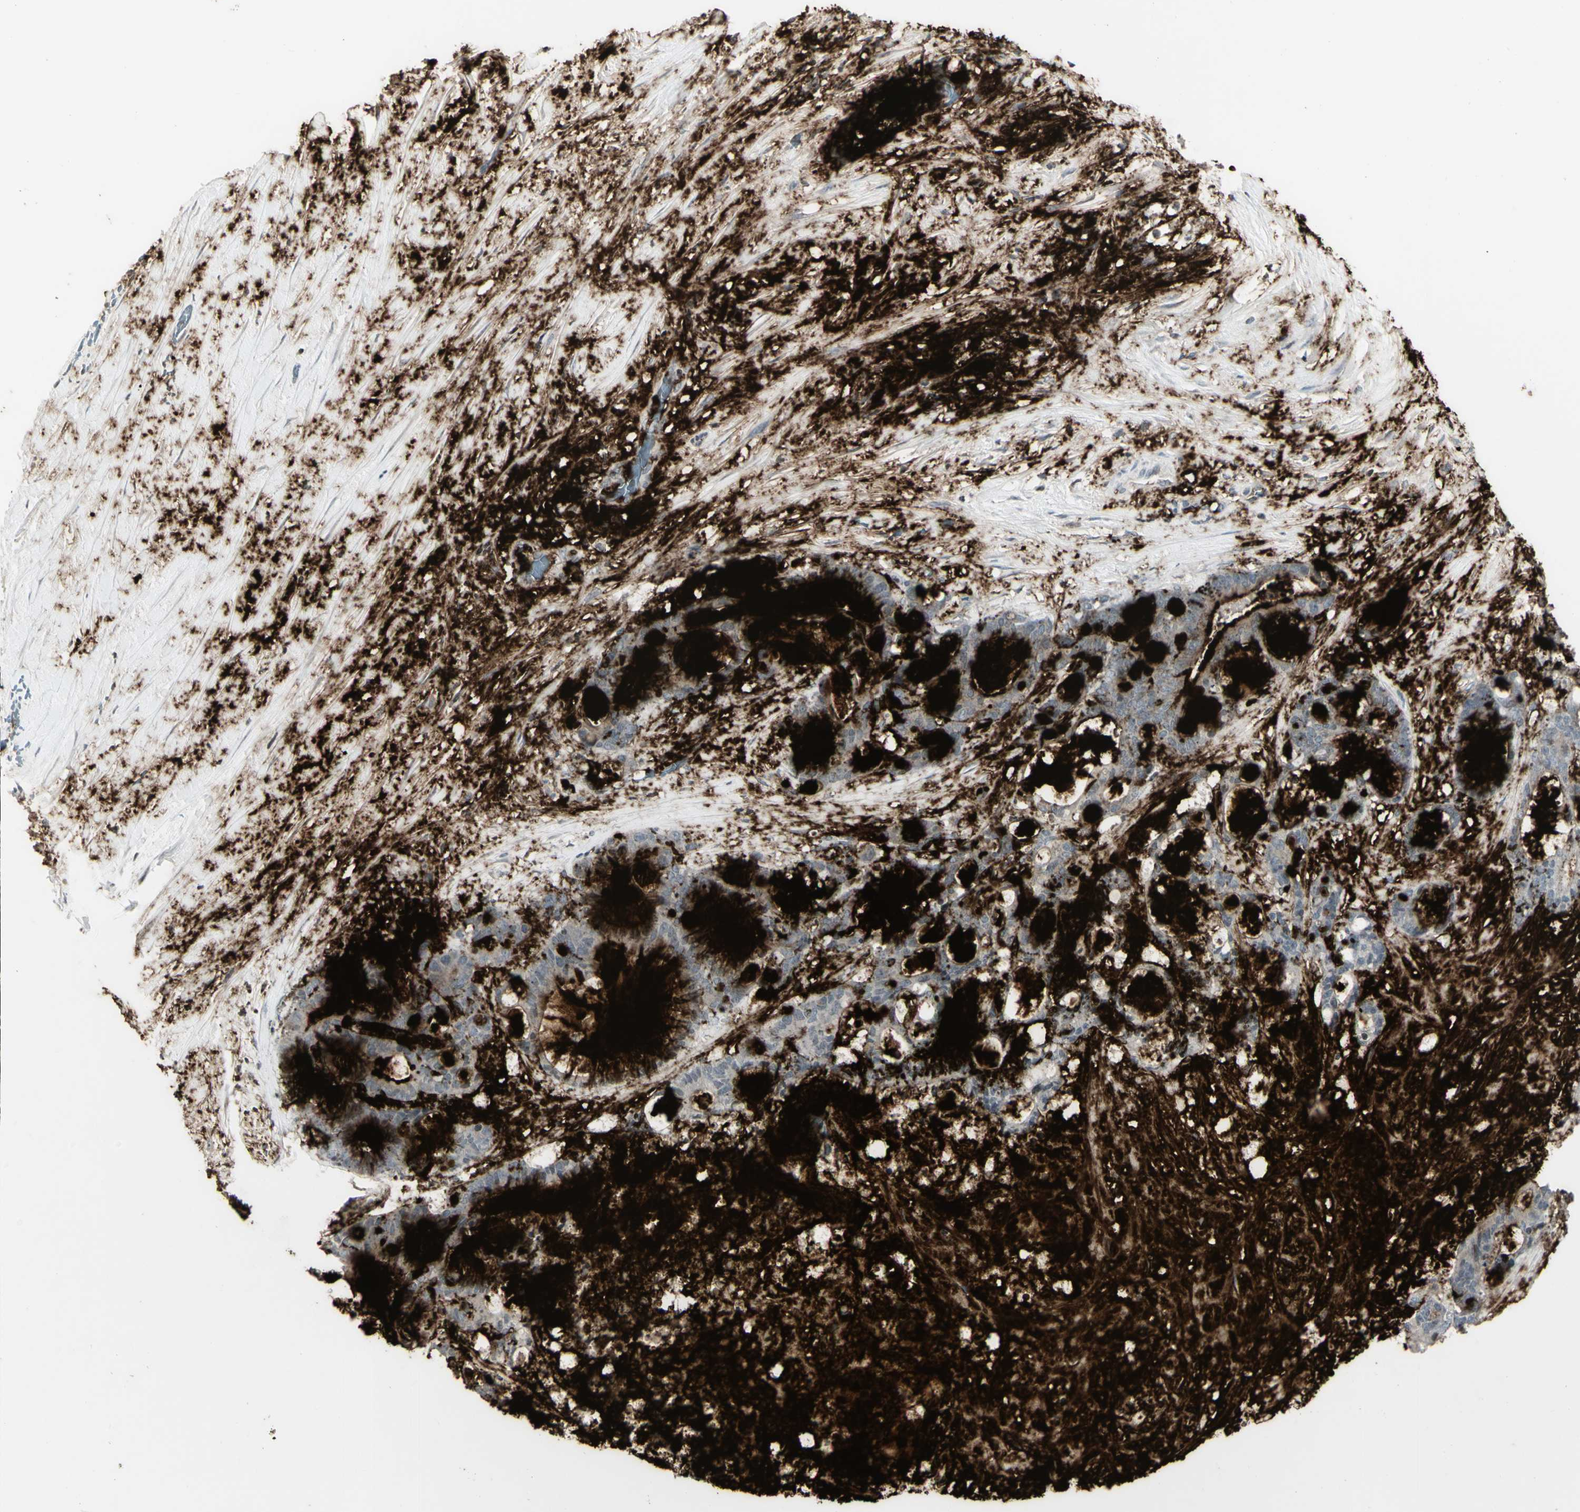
{"staining": {"intensity": "negative", "quantity": "none", "location": "none"}, "tissue": "liver cancer", "cell_type": "Tumor cells", "image_type": "cancer", "snomed": [{"axis": "morphology", "description": "Cholangiocarcinoma"}, {"axis": "topography", "description": "Liver"}], "caption": "IHC image of neoplastic tissue: human liver cancer (cholangiocarcinoma) stained with DAB demonstrates no significant protein expression in tumor cells. Nuclei are stained in blue.", "gene": "MUC5AC", "patient": {"sex": "female", "age": 73}}